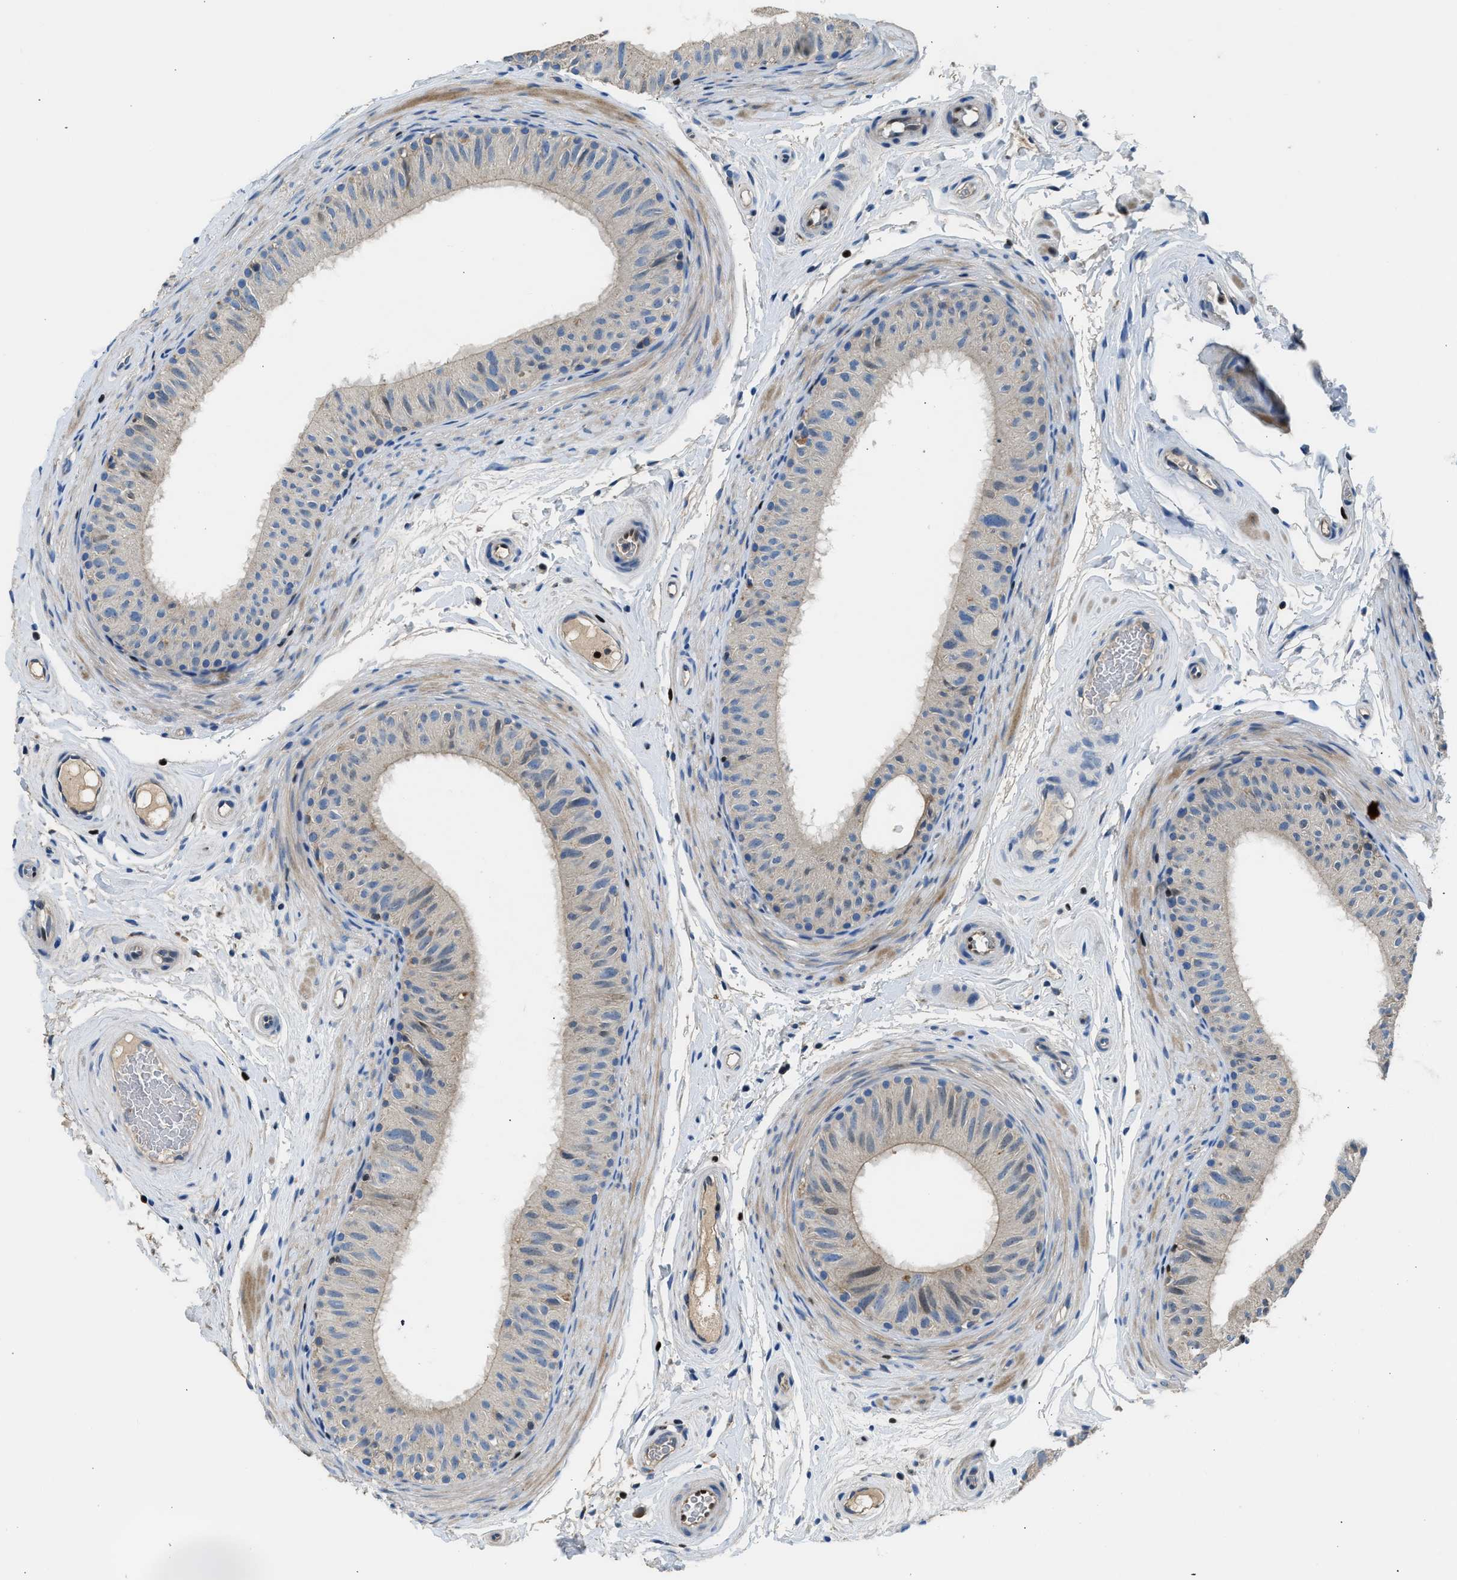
{"staining": {"intensity": "weak", "quantity": "<25%", "location": "cytoplasmic/membranous"}, "tissue": "epididymis", "cell_type": "Glandular cells", "image_type": "normal", "snomed": [{"axis": "morphology", "description": "Normal tissue, NOS"}, {"axis": "topography", "description": "Epididymis"}], "caption": "Immunohistochemistry photomicrograph of benign epididymis: epididymis stained with DAB displays no significant protein staining in glandular cells.", "gene": "TOX", "patient": {"sex": "male", "age": 34}}